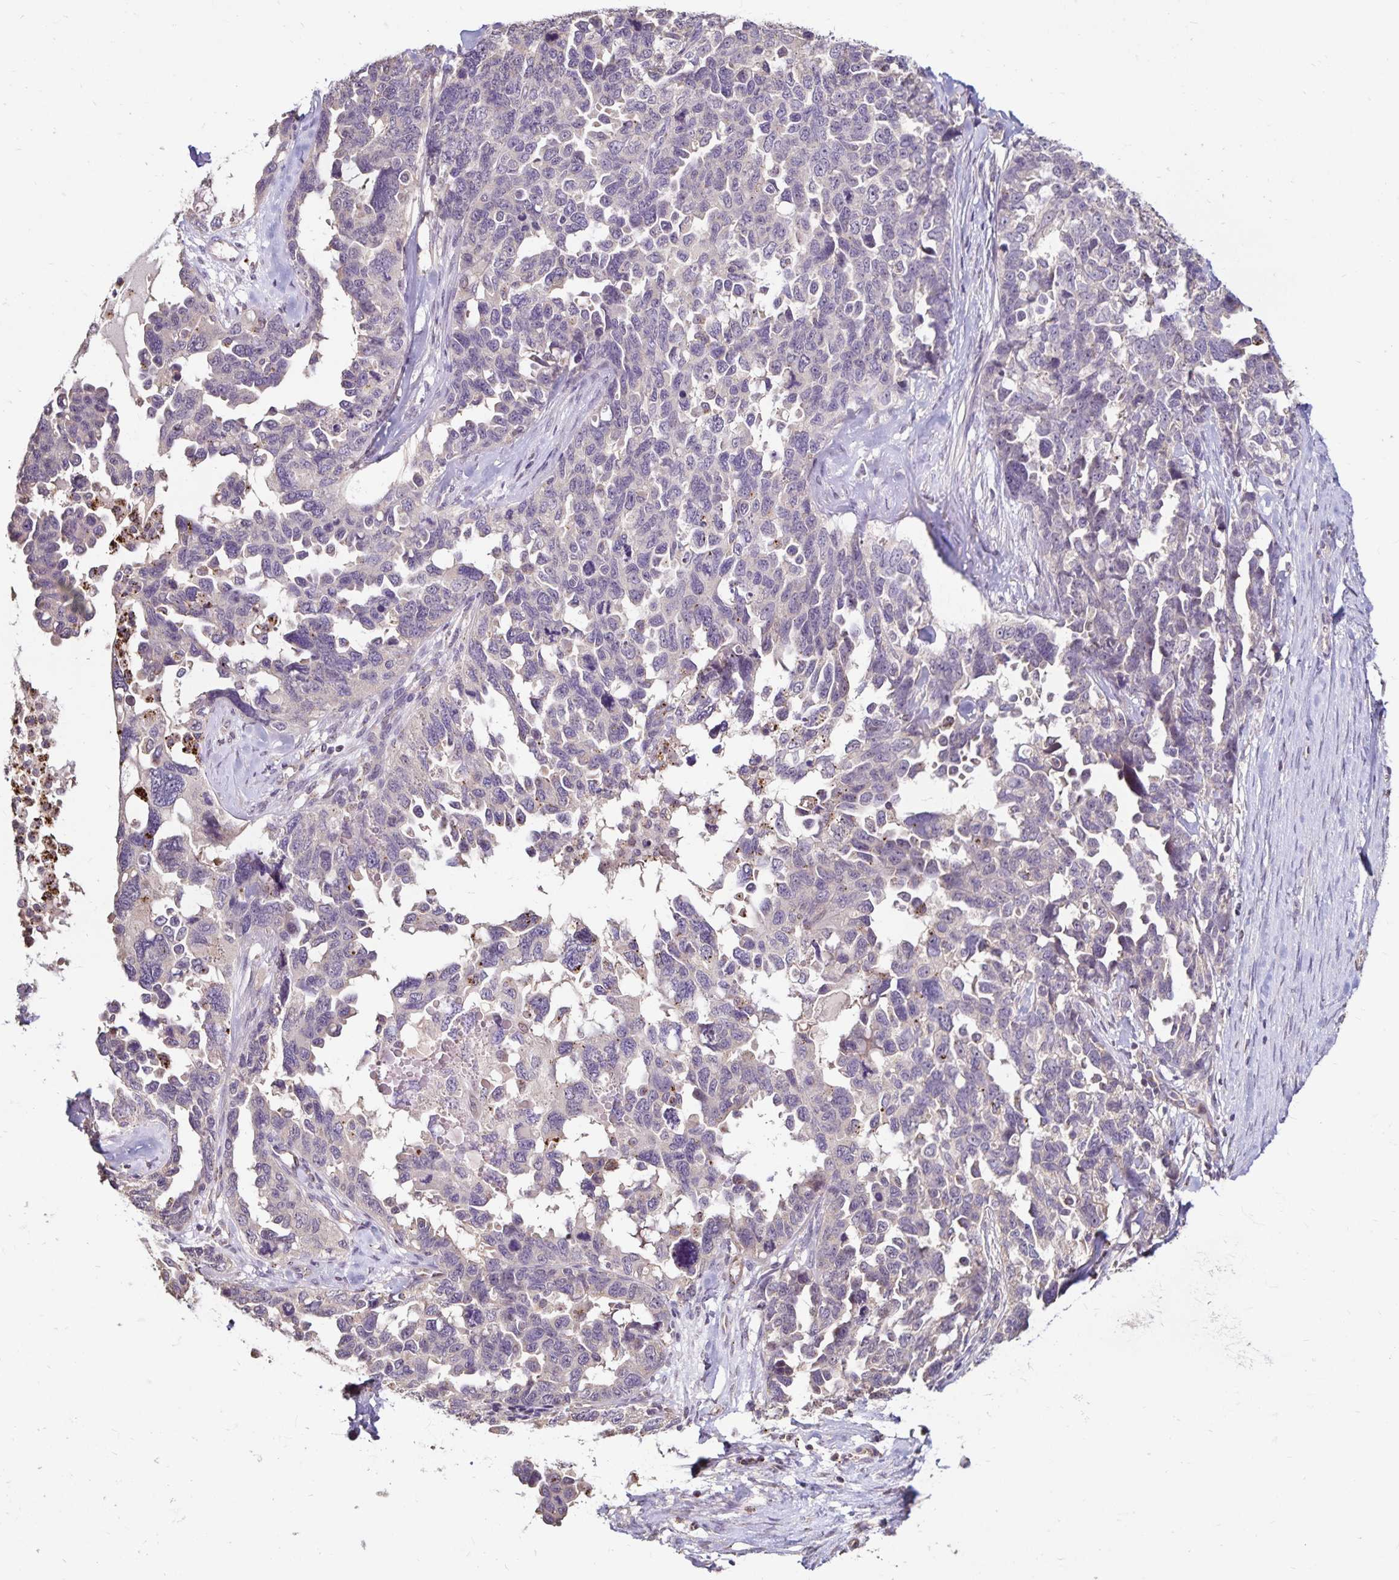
{"staining": {"intensity": "negative", "quantity": "none", "location": "none"}, "tissue": "ovarian cancer", "cell_type": "Tumor cells", "image_type": "cancer", "snomed": [{"axis": "morphology", "description": "Cystadenocarcinoma, serous, NOS"}, {"axis": "topography", "description": "Ovary"}], "caption": "Human ovarian cancer (serous cystadenocarcinoma) stained for a protein using IHC demonstrates no positivity in tumor cells.", "gene": "EMC10", "patient": {"sex": "female", "age": 69}}